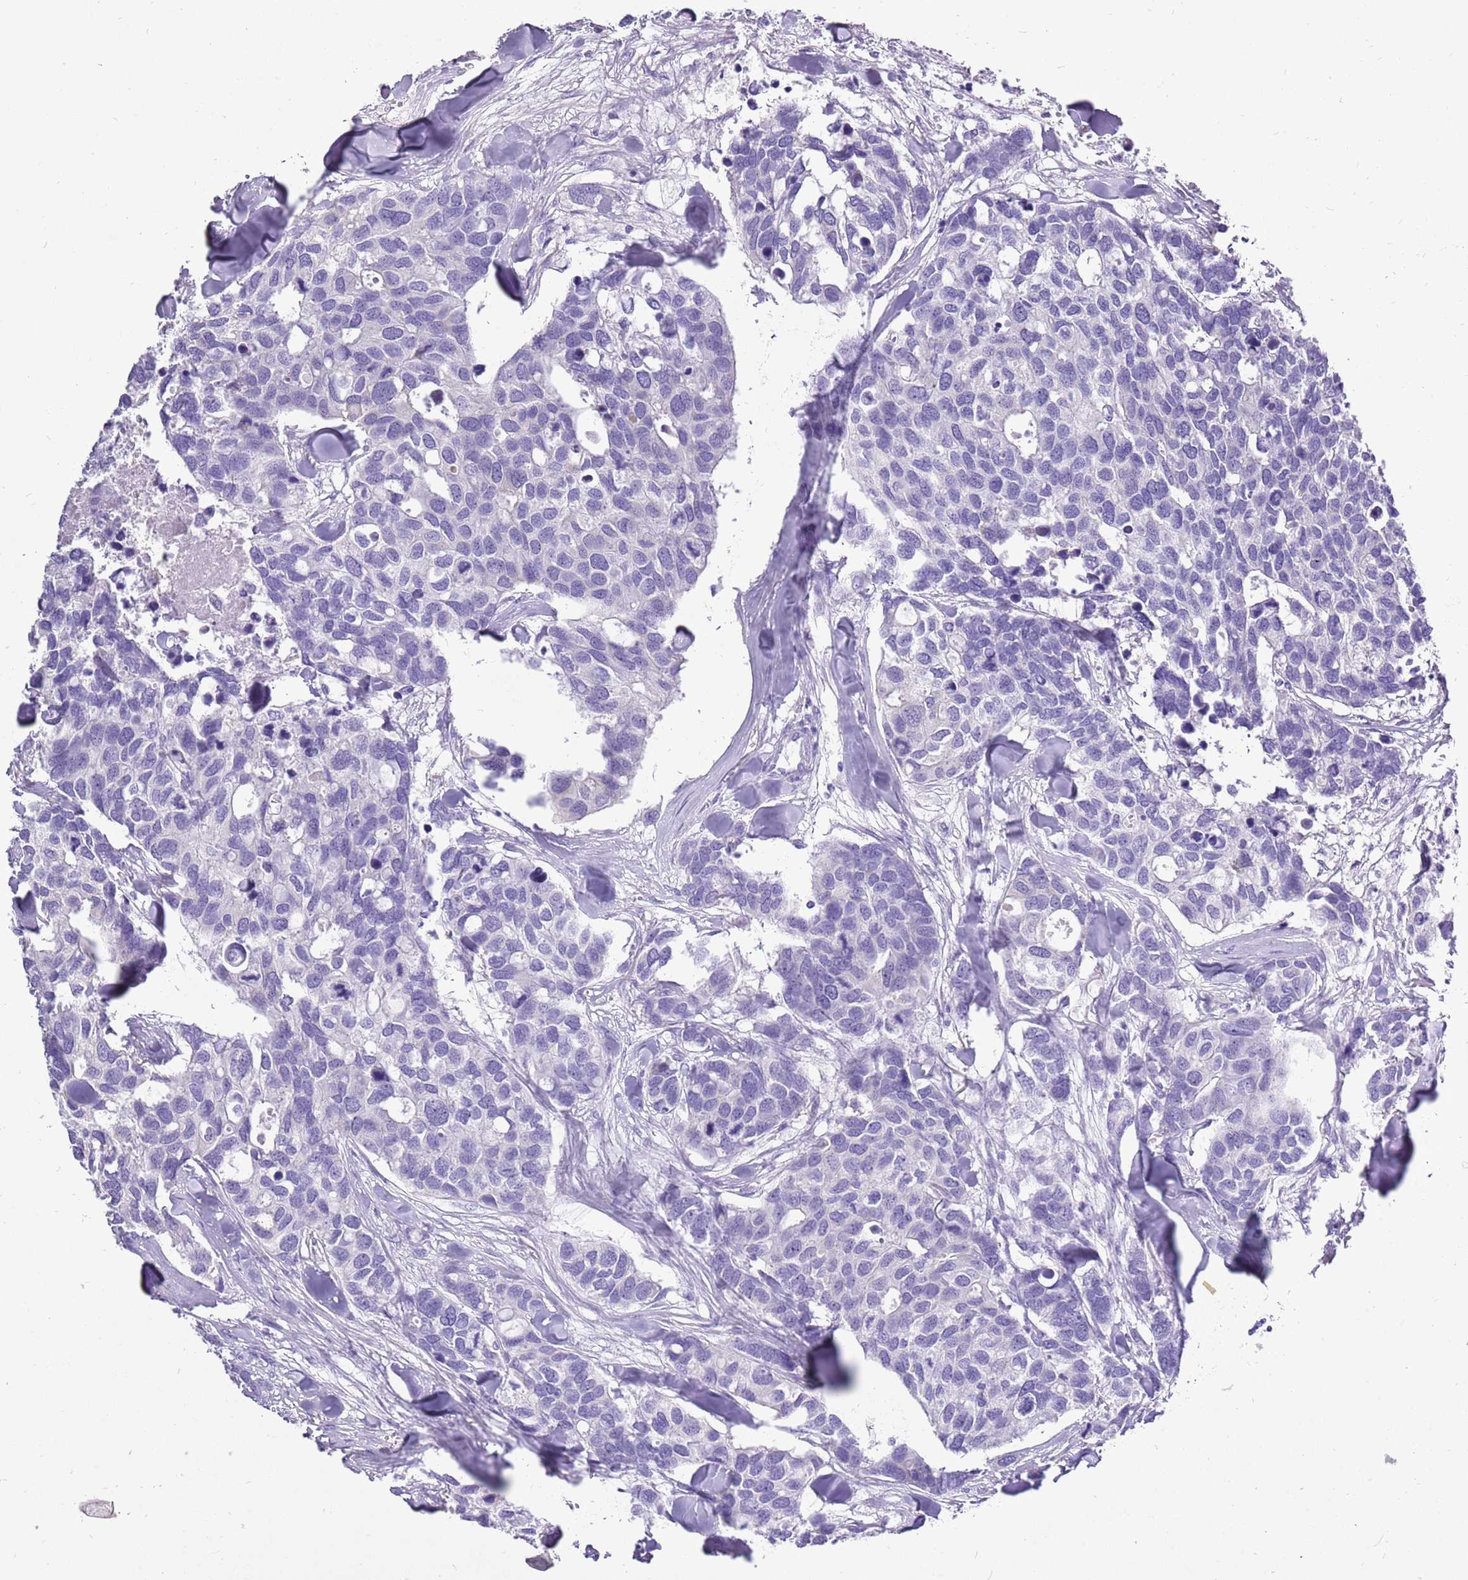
{"staining": {"intensity": "negative", "quantity": "none", "location": "none"}, "tissue": "breast cancer", "cell_type": "Tumor cells", "image_type": "cancer", "snomed": [{"axis": "morphology", "description": "Duct carcinoma"}, {"axis": "topography", "description": "Breast"}], "caption": "This is an immunohistochemistry (IHC) micrograph of human breast cancer. There is no positivity in tumor cells.", "gene": "ACSS3", "patient": {"sex": "female", "age": 83}}